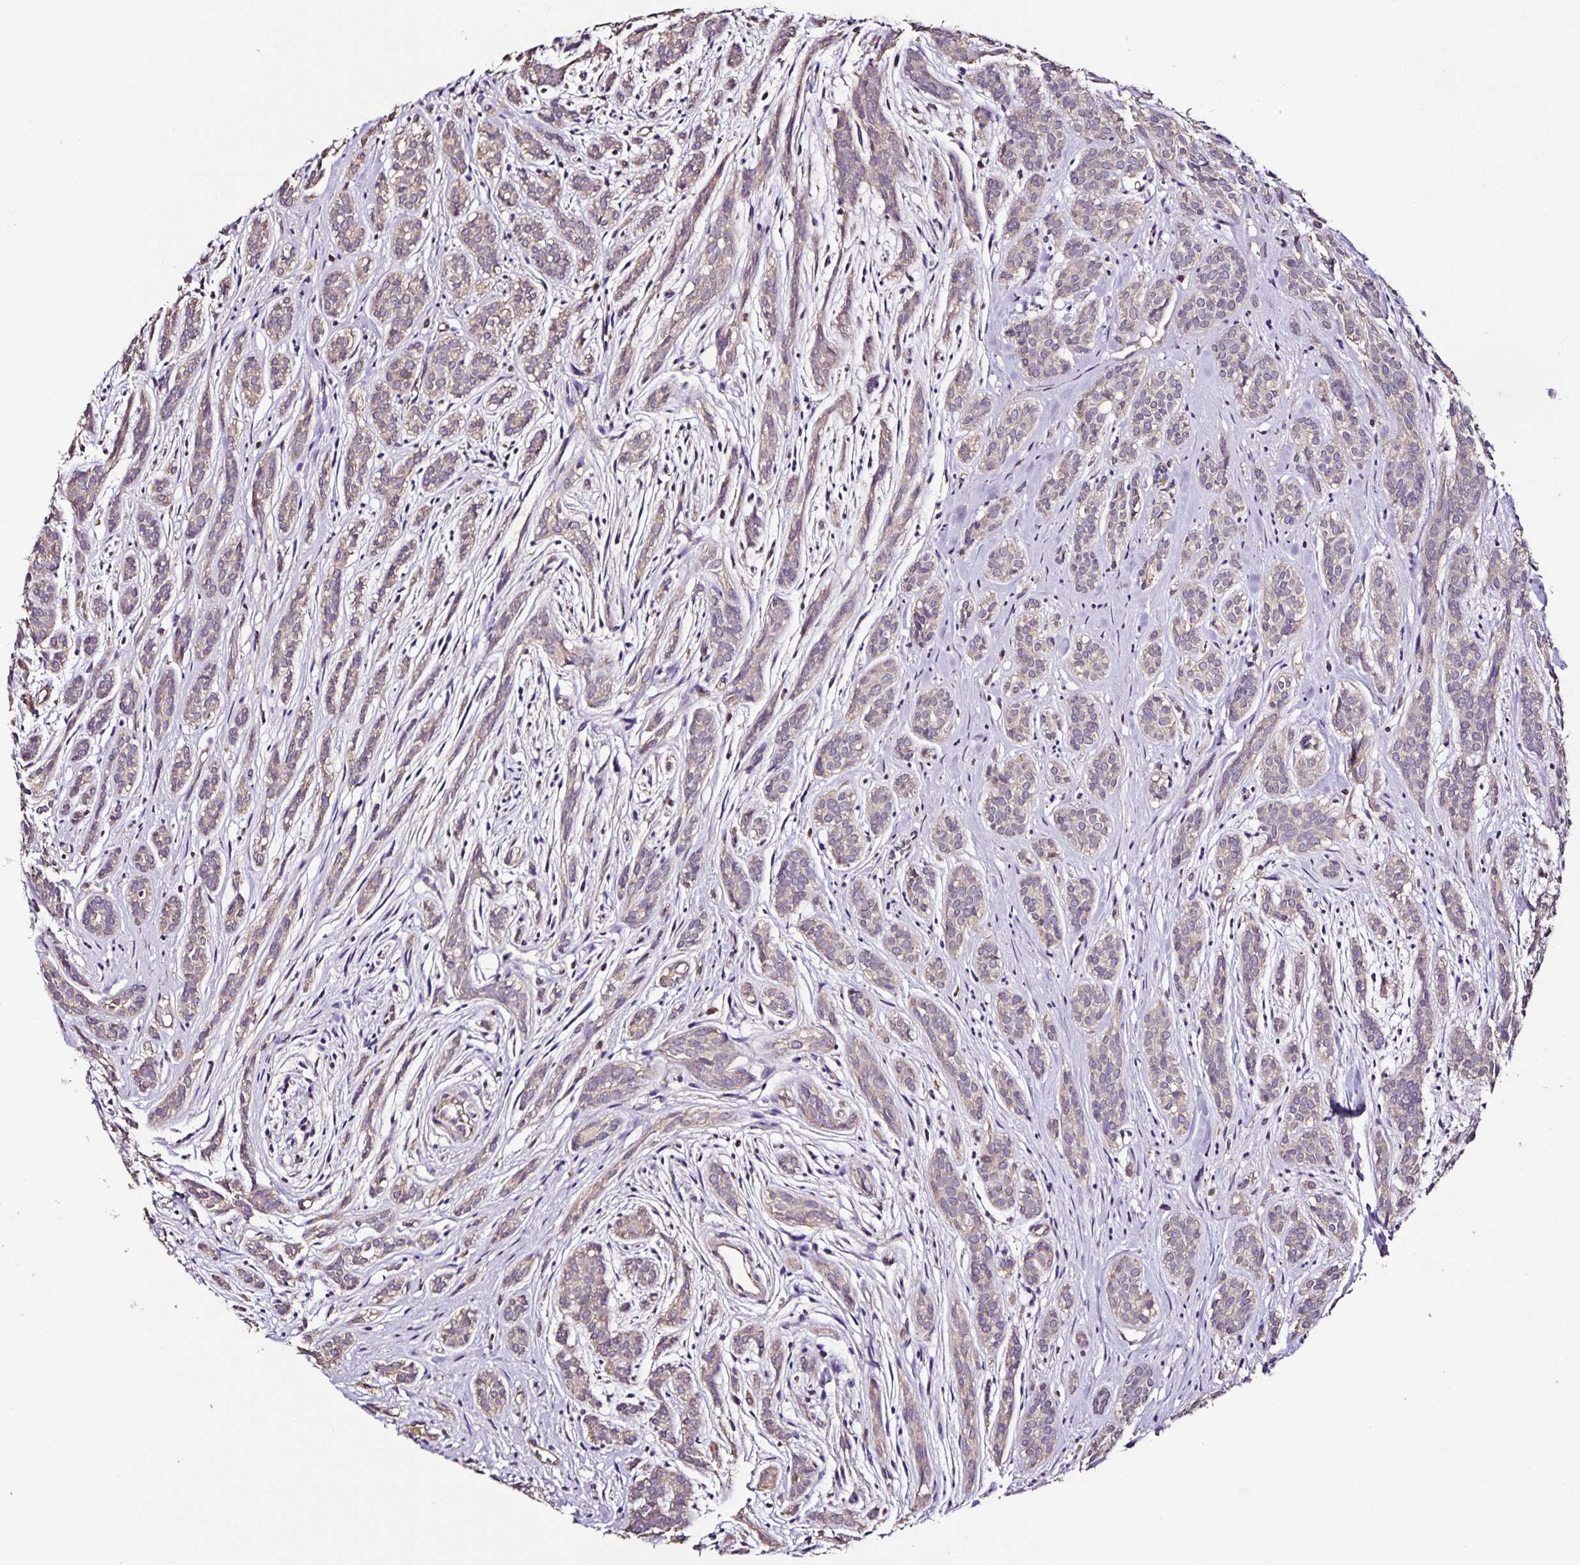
{"staining": {"intensity": "weak", "quantity": "25%-75%", "location": "cytoplasmic/membranous"}, "tissue": "head and neck cancer", "cell_type": "Tumor cells", "image_type": "cancer", "snomed": [{"axis": "morphology", "description": "Adenocarcinoma, NOS"}, {"axis": "topography", "description": "Head-Neck"}], "caption": "Immunohistochemistry (IHC) histopathology image of neoplastic tissue: human adenocarcinoma (head and neck) stained using IHC reveals low levels of weak protein expression localized specifically in the cytoplasmic/membranous of tumor cells, appearing as a cytoplasmic/membranous brown color.", "gene": "MAN1A1", "patient": {"sex": "female", "age": 57}}